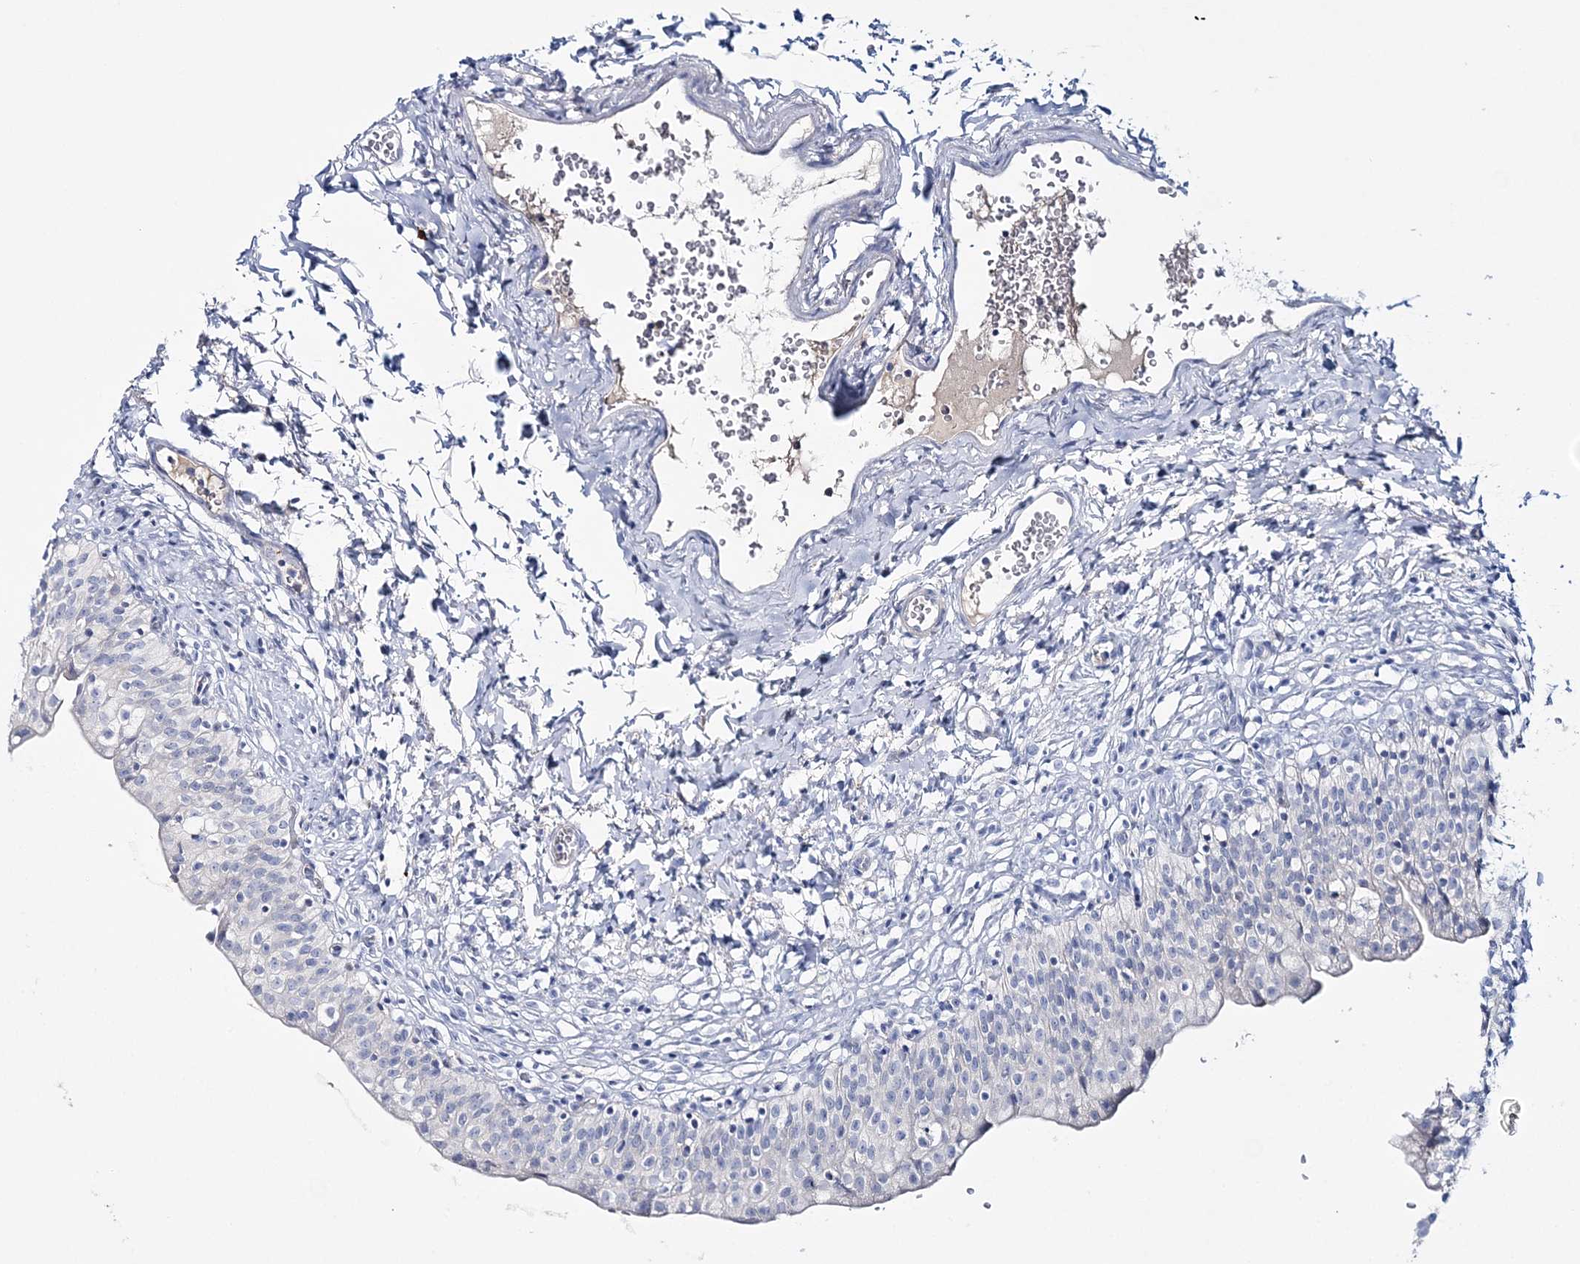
{"staining": {"intensity": "negative", "quantity": "none", "location": "none"}, "tissue": "urinary bladder", "cell_type": "Urothelial cells", "image_type": "normal", "snomed": [{"axis": "morphology", "description": "Normal tissue, NOS"}, {"axis": "topography", "description": "Urinary bladder"}], "caption": "High magnification brightfield microscopy of benign urinary bladder stained with DAB (3,3'-diaminobenzidine) (brown) and counterstained with hematoxylin (blue): urothelial cells show no significant positivity. Nuclei are stained in blue.", "gene": "WDSUB1", "patient": {"sex": "male", "age": 55}}